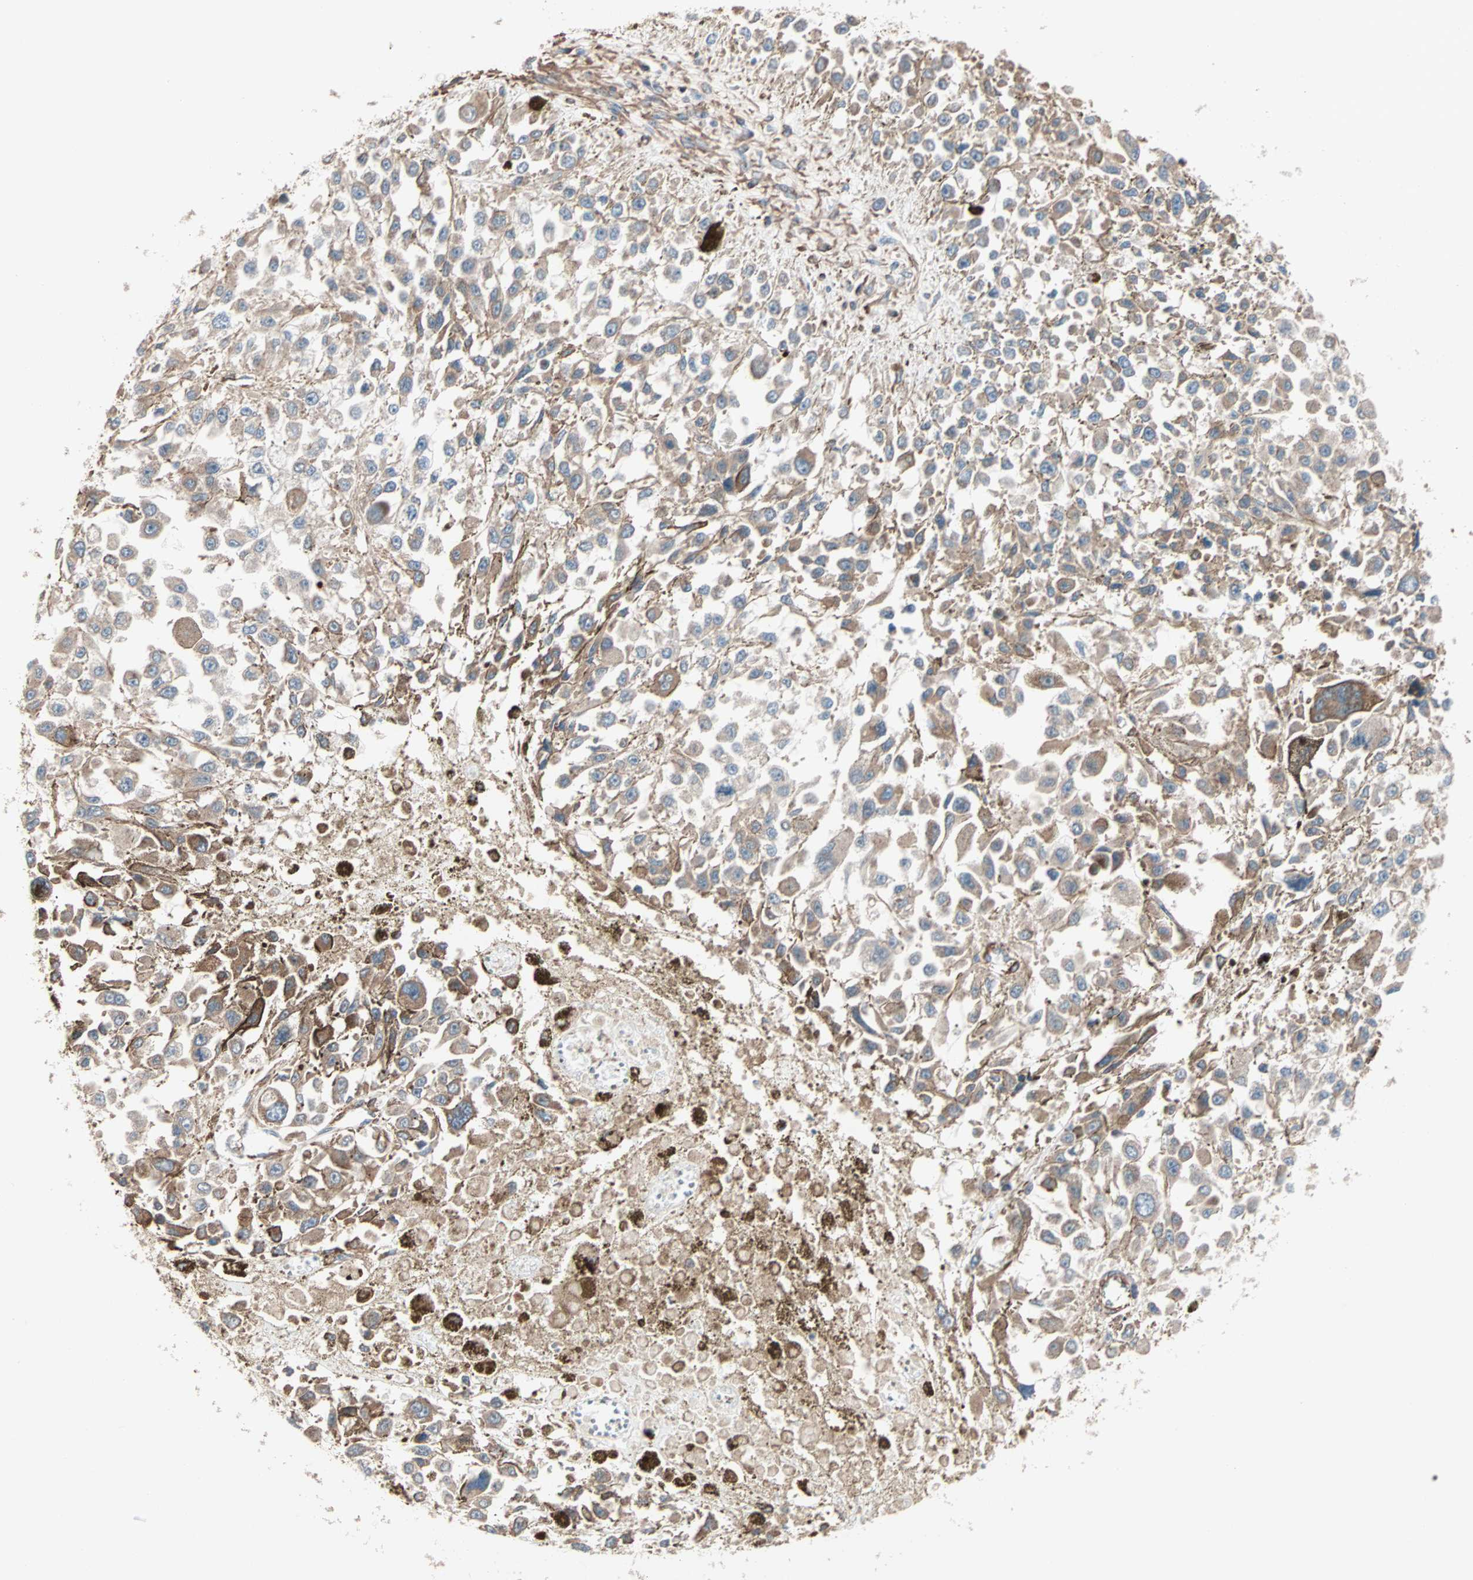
{"staining": {"intensity": "moderate", "quantity": ">75%", "location": "cytoplasmic/membranous"}, "tissue": "melanoma", "cell_type": "Tumor cells", "image_type": "cancer", "snomed": [{"axis": "morphology", "description": "Malignant melanoma, Metastatic site"}, {"axis": "topography", "description": "Lymph node"}], "caption": "DAB (3,3'-diaminobenzidine) immunohistochemical staining of melanoma demonstrates moderate cytoplasmic/membranous protein positivity in approximately >75% of tumor cells.", "gene": "ALG5", "patient": {"sex": "male", "age": 59}}